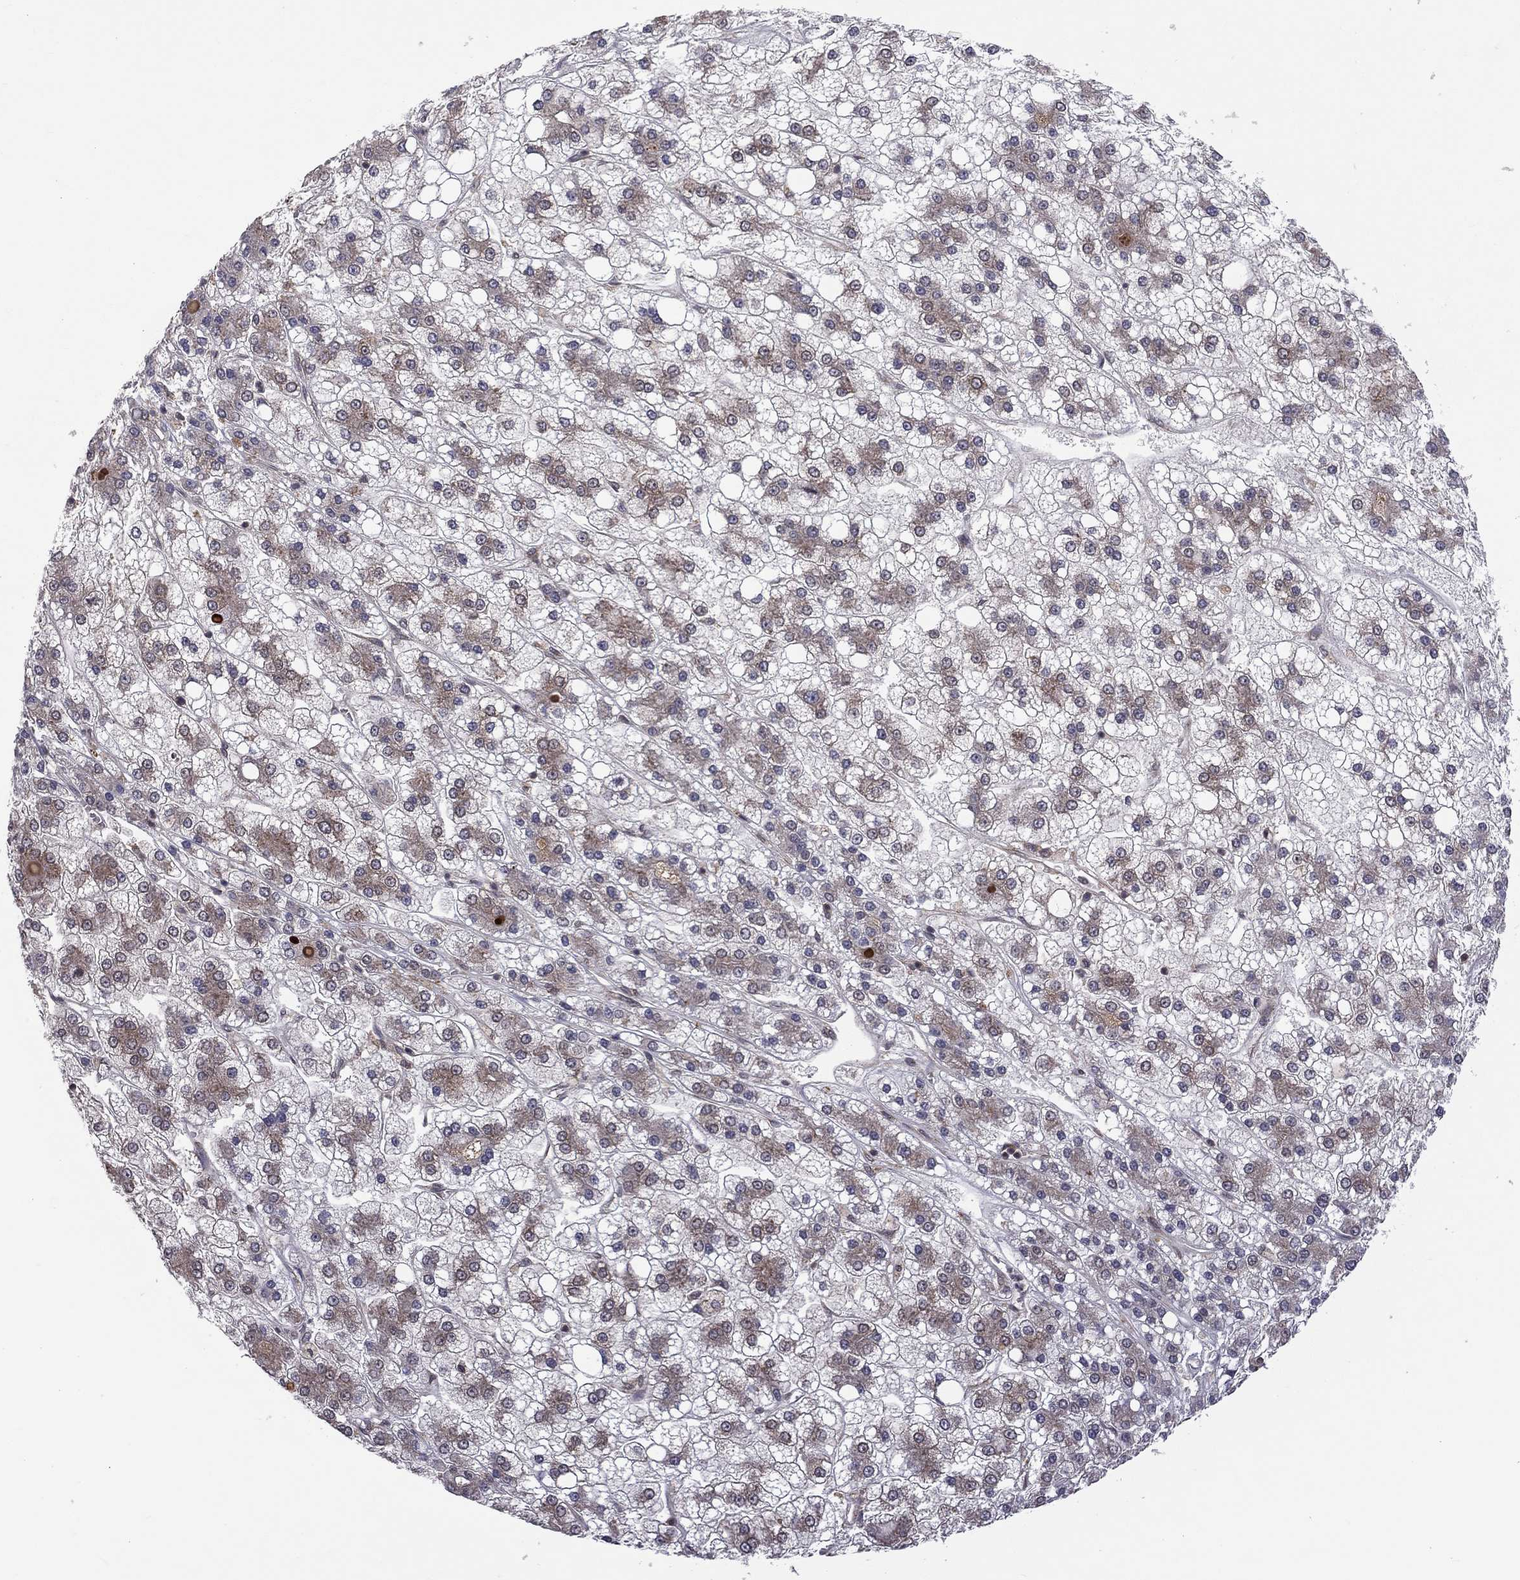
{"staining": {"intensity": "weak", "quantity": "25%-75%", "location": "cytoplasmic/membranous"}, "tissue": "liver cancer", "cell_type": "Tumor cells", "image_type": "cancer", "snomed": [{"axis": "morphology", "description": "Carcinoma, Hepatocellular, NOS"}, {"axis": "topography", "description": "Liver"}], "caption": "IHC staining of hepatocellular carcinoma (liver), which demonstrates low levels of weak cytoplasmic/membranous expression in about 25%-75% of tumor cells indicating weak cytoplasmic/membranous protein staining. The staining was performed using DAB (brown) for protein detection and nuclei were counterstained in hematoxylin (blue).", "gene": "NAA50", "patient": {"sex": "male", "age": 73}}